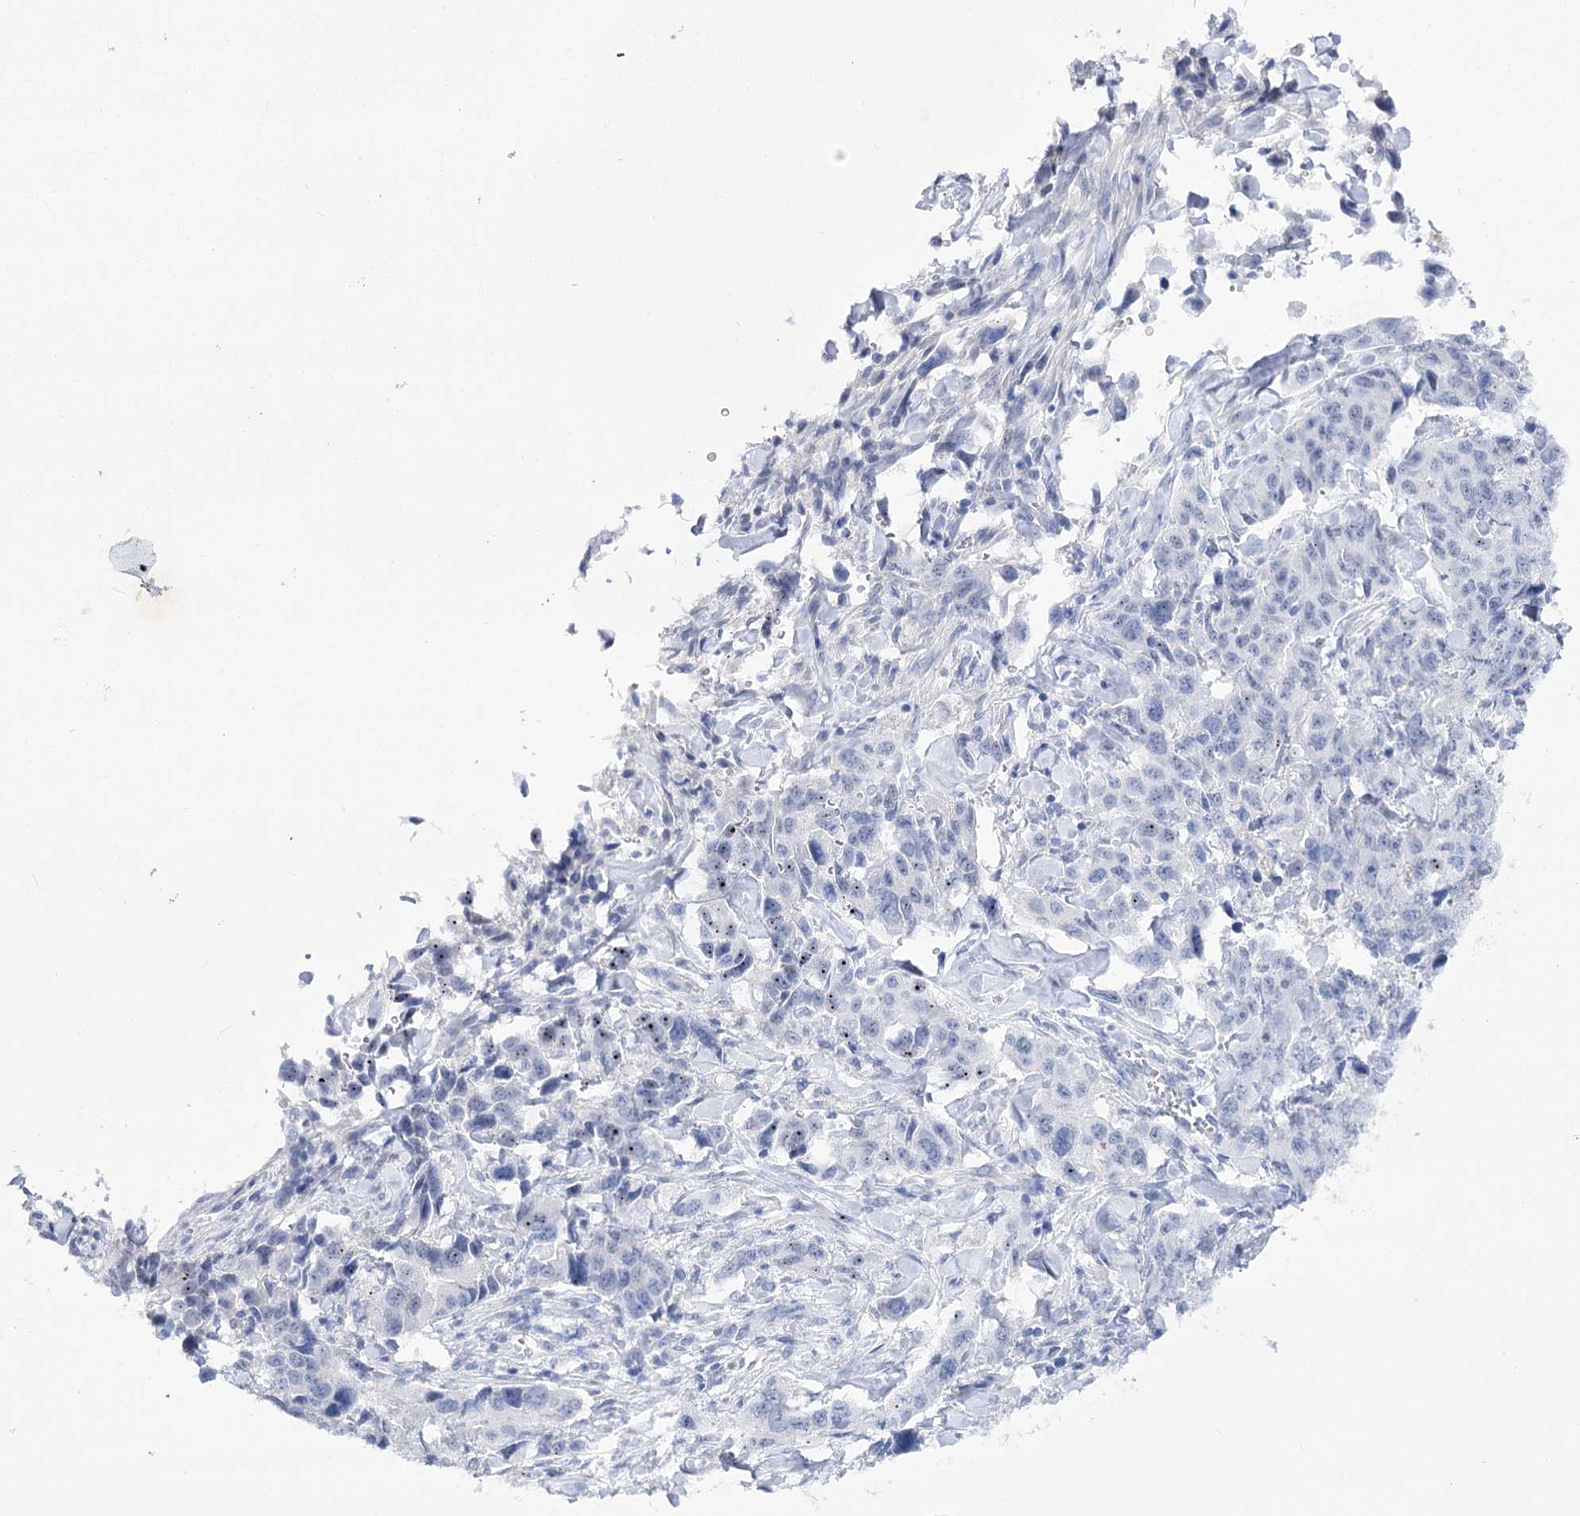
{"staining": {"intensity": "negative", "quantity": "none", "location": "none"}, "tissue": "lung cancer", "cell_type": "Tumor cells", "image_type": "cancer", "snomed": [{"axis": "morphology", "description": "Adenocarcinoma, NOS"}, {"axis": "topography", "description": "Lung"}], "caption": "DAB (3,3'-diaminobenzidine) immunohistochemical staining of human lung adenocarcinoma demonstrates no significant staining in tumor cells. (DAB (3,3'-diaminobenzidine) IHC visualized using brightfield microscopy, high magnification).", "gene": "ATP10B", "patient": {"sex": "female", "age": 51}}